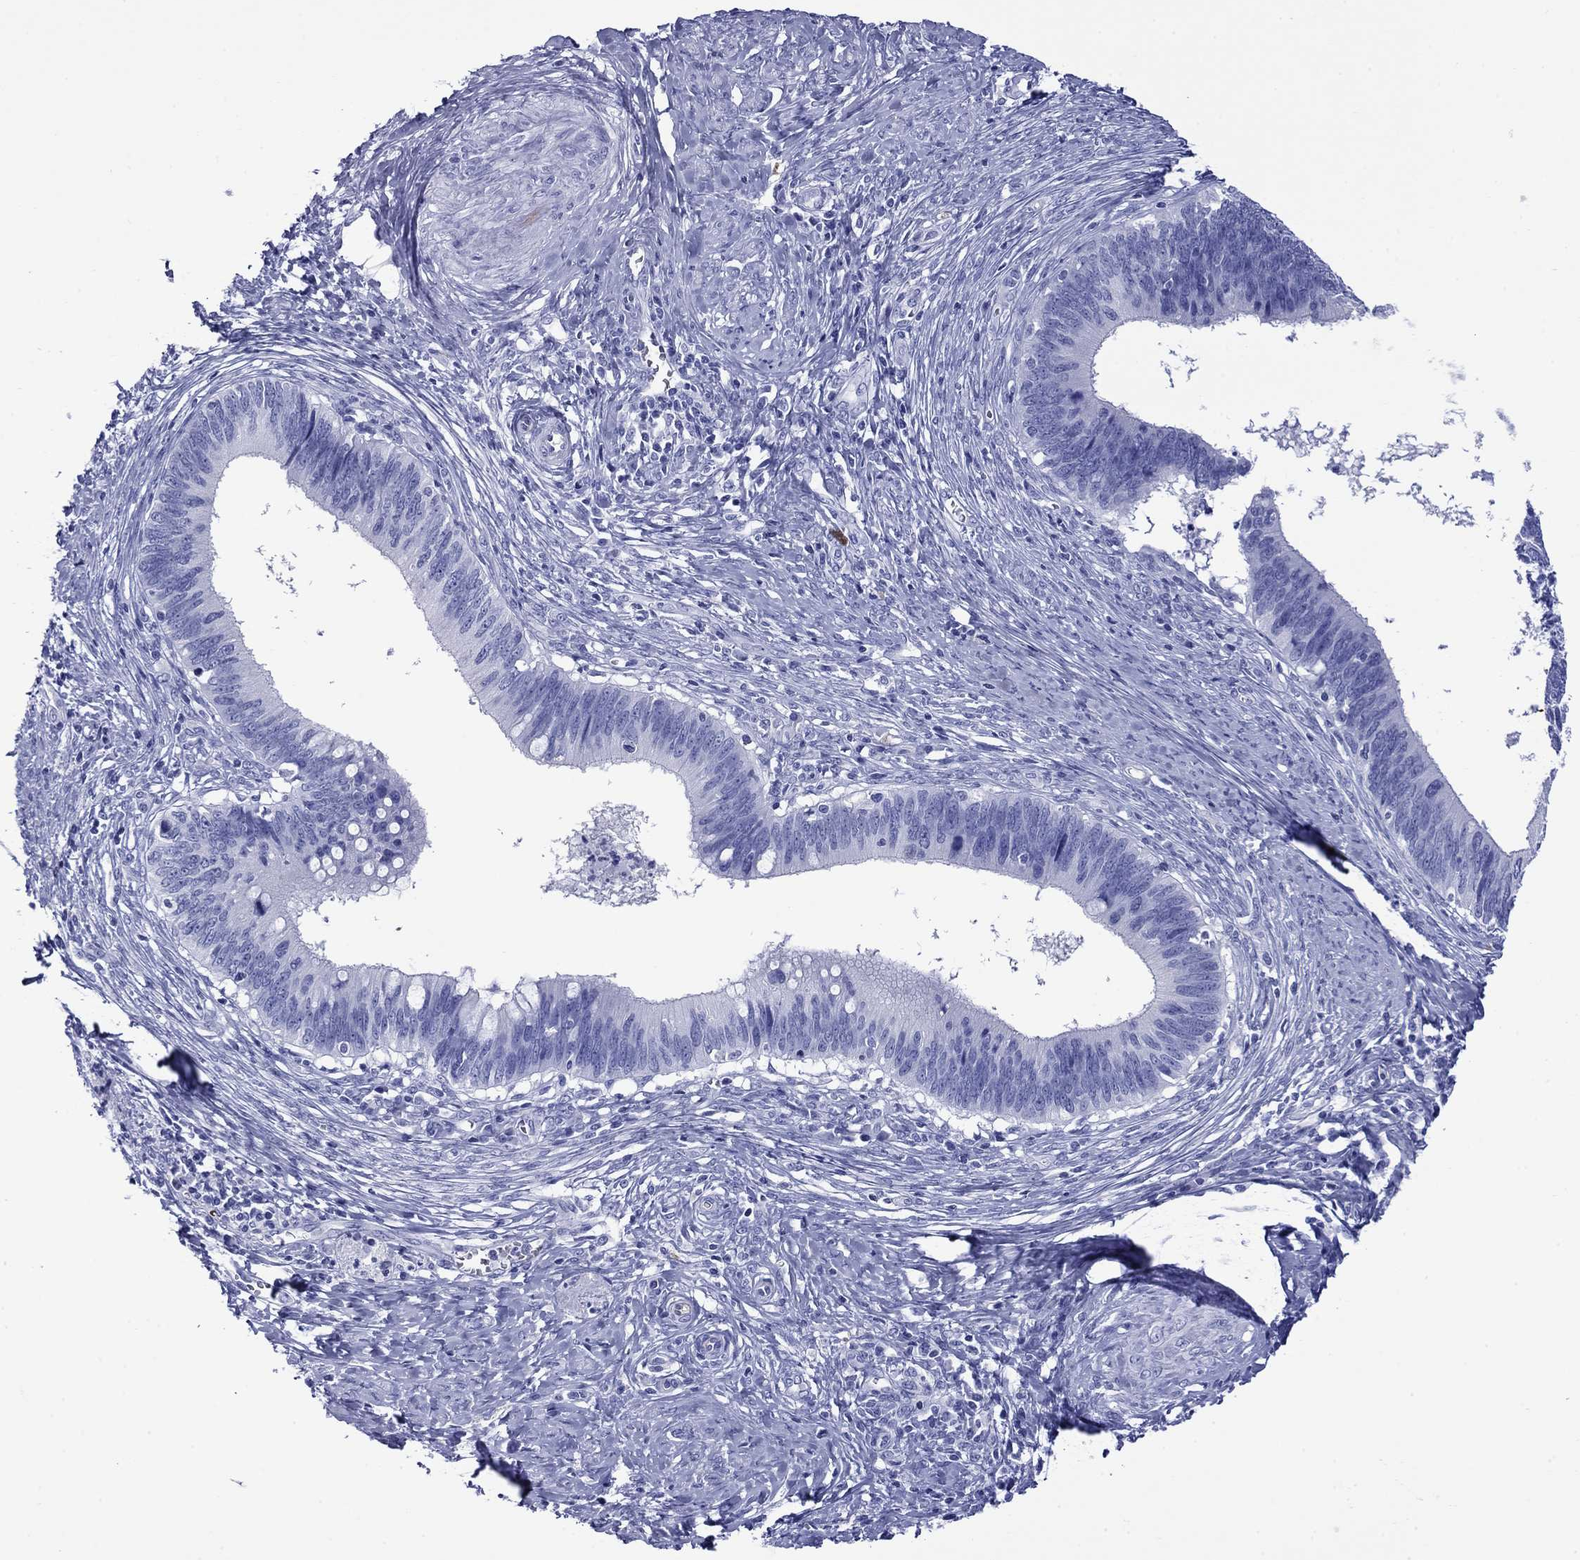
{"staining": {"intensity": "negative", "quantity": "none", "location": "none"}, "tissue": "cervical cancer", "cell_type": "Tumor cells", "image_type": "cancer", "snomed": [{"axis": "morphology", "description": "Adenocarcinoma, NOS"}, {"axis": "topography", "description": "Cervix"}], "caption": "The immunohistochemistry micrograph has no significant positivity in tumor cells of cervical cancer tissue.", "gene": "ROM1", "patient": {"sex": "female", "age": 42}}